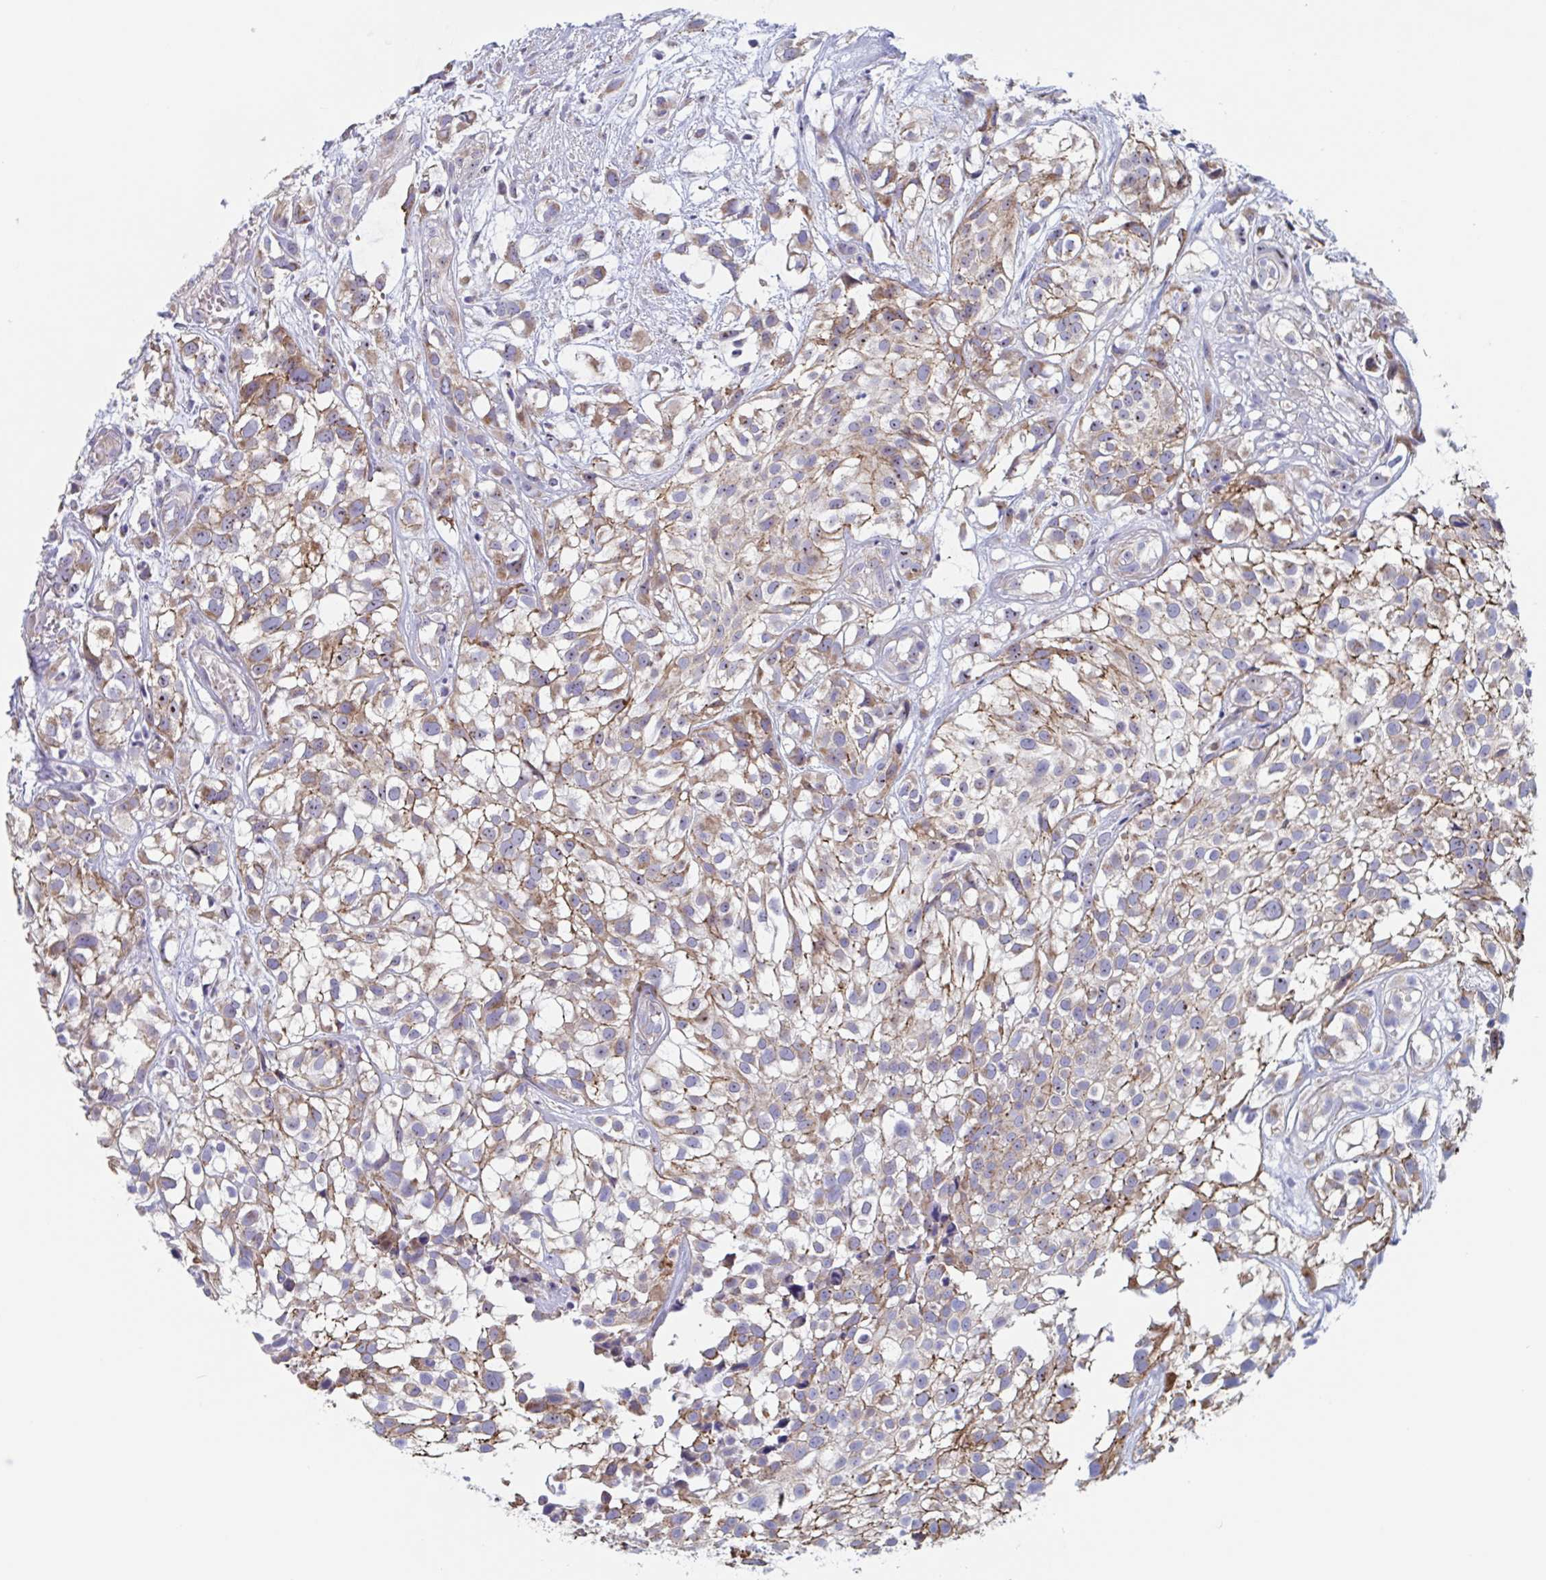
{"staining": {"intensity": "moderate", "quantity": ">75%", "location": "cytoplasmic/membranous,nuclear"}, "tissue": "urothelial cancer", "cell_type": "Tumor cells", "image_type": "cancer", "snomed": [{"axis": "morphology", "description": "Urothelial carcinoma, High grade"}, {"axis": "topography", "description": "Urinary bladder"}], "caption": "An image of urothelial cancer stained for a protein reveals moderate cytoplasmic/membranous and nuclear brown staining in tumor cells.", "gene": "MRPL53", "patient": {"sex": "male", "age": 56}}